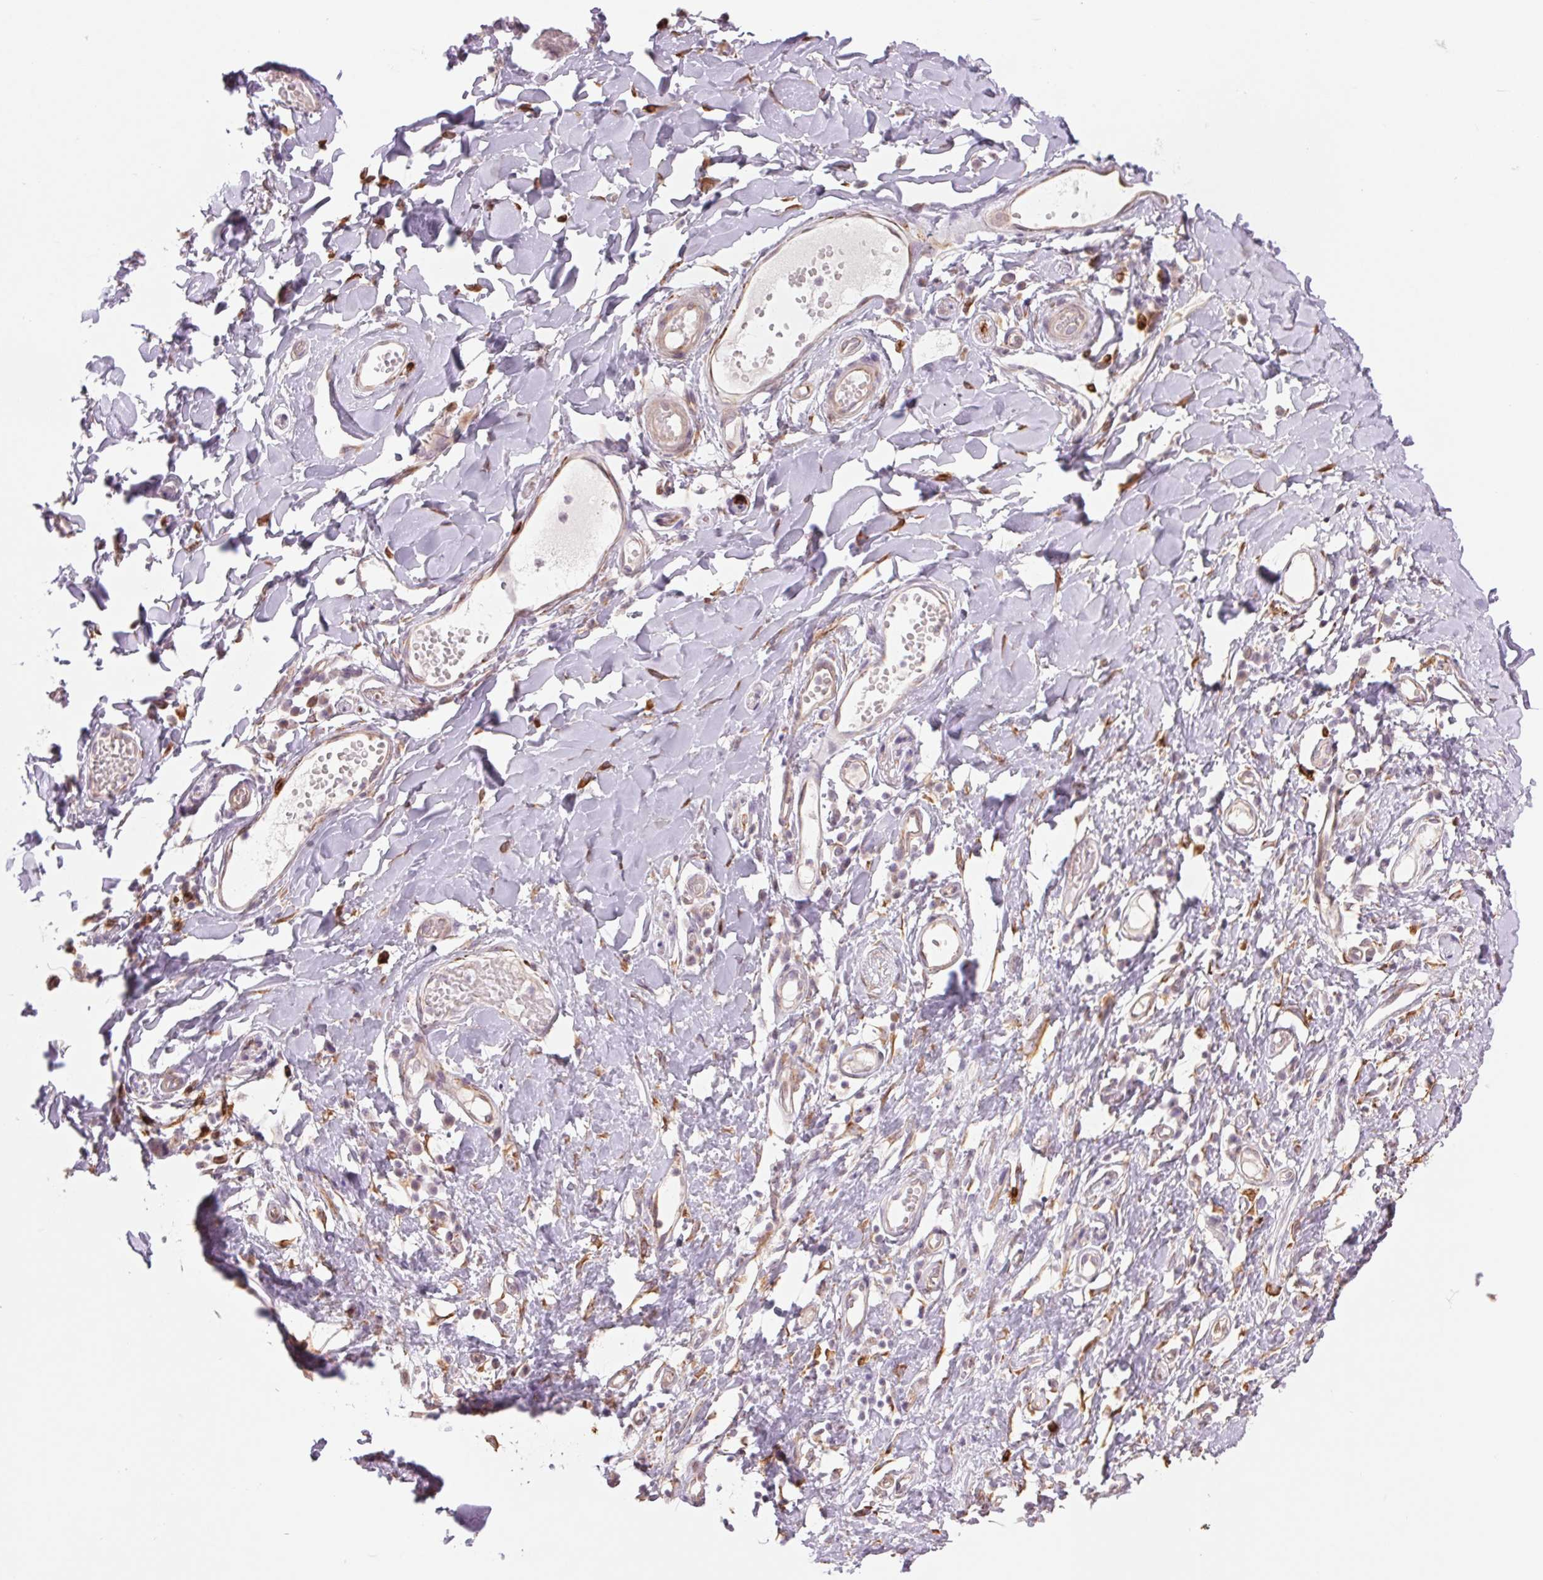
{"staining": {"intensity": "negative", "quantity": "none", "location": "none"}, "tissue": "adipose tissue", "cell_type": "Adipocytes", "image_type": "normal", "snomed": [{"axis": "morphology", "description": "Normal tissue, NOS"}, {"axis": "topography", "description": "Anal"}, {"axis": "topography", "description": "Peripheral nerve tissue"}], "caption": "Immunohistochemistry of normal adipose tissue shows no staining in adipocytes.", "gene": "METTL17", "patient": {"sex": "male", "age": 78}}